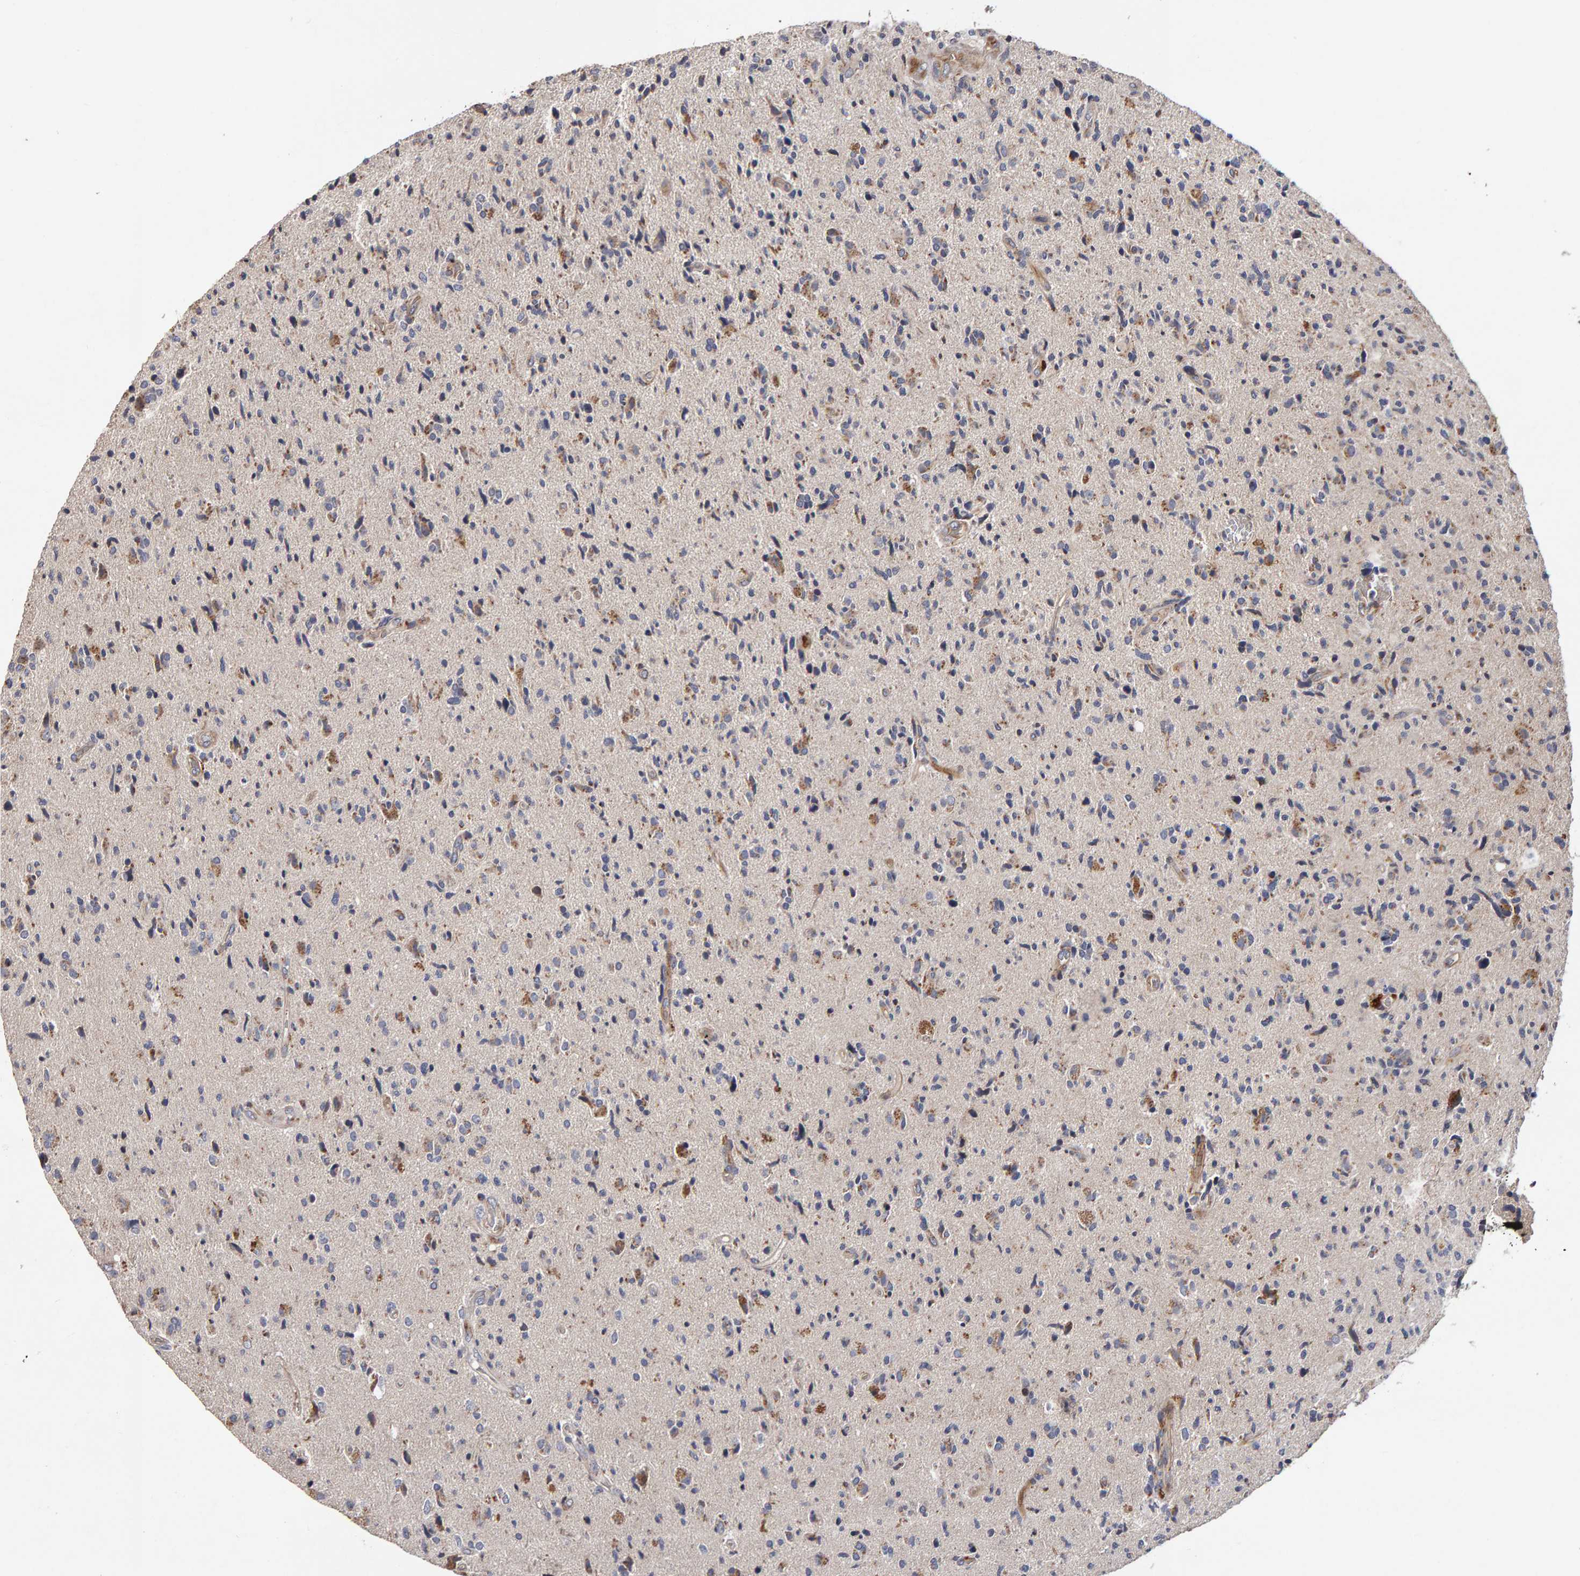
{"staining": {"intensity": "moderate", "quantity": "25%-75%", "location": "cytoplasmic/membranous"}, "tissue": "glioma", "cell_type": "Tumor cells", "image_type": "cancer", "snomed": [{"axis": "morphology", "description": "Glioma, malignant, High grade"}, {"axis": "topography", "description": "Brain"}], "caption": "Protein expression analysis of human glioma reveals moderate cytoplasmic/membranous staining in approximately 25%-75% of tumor cells.", "gene": "CANT1", "patient": {"sex": "male", "age": 72}}